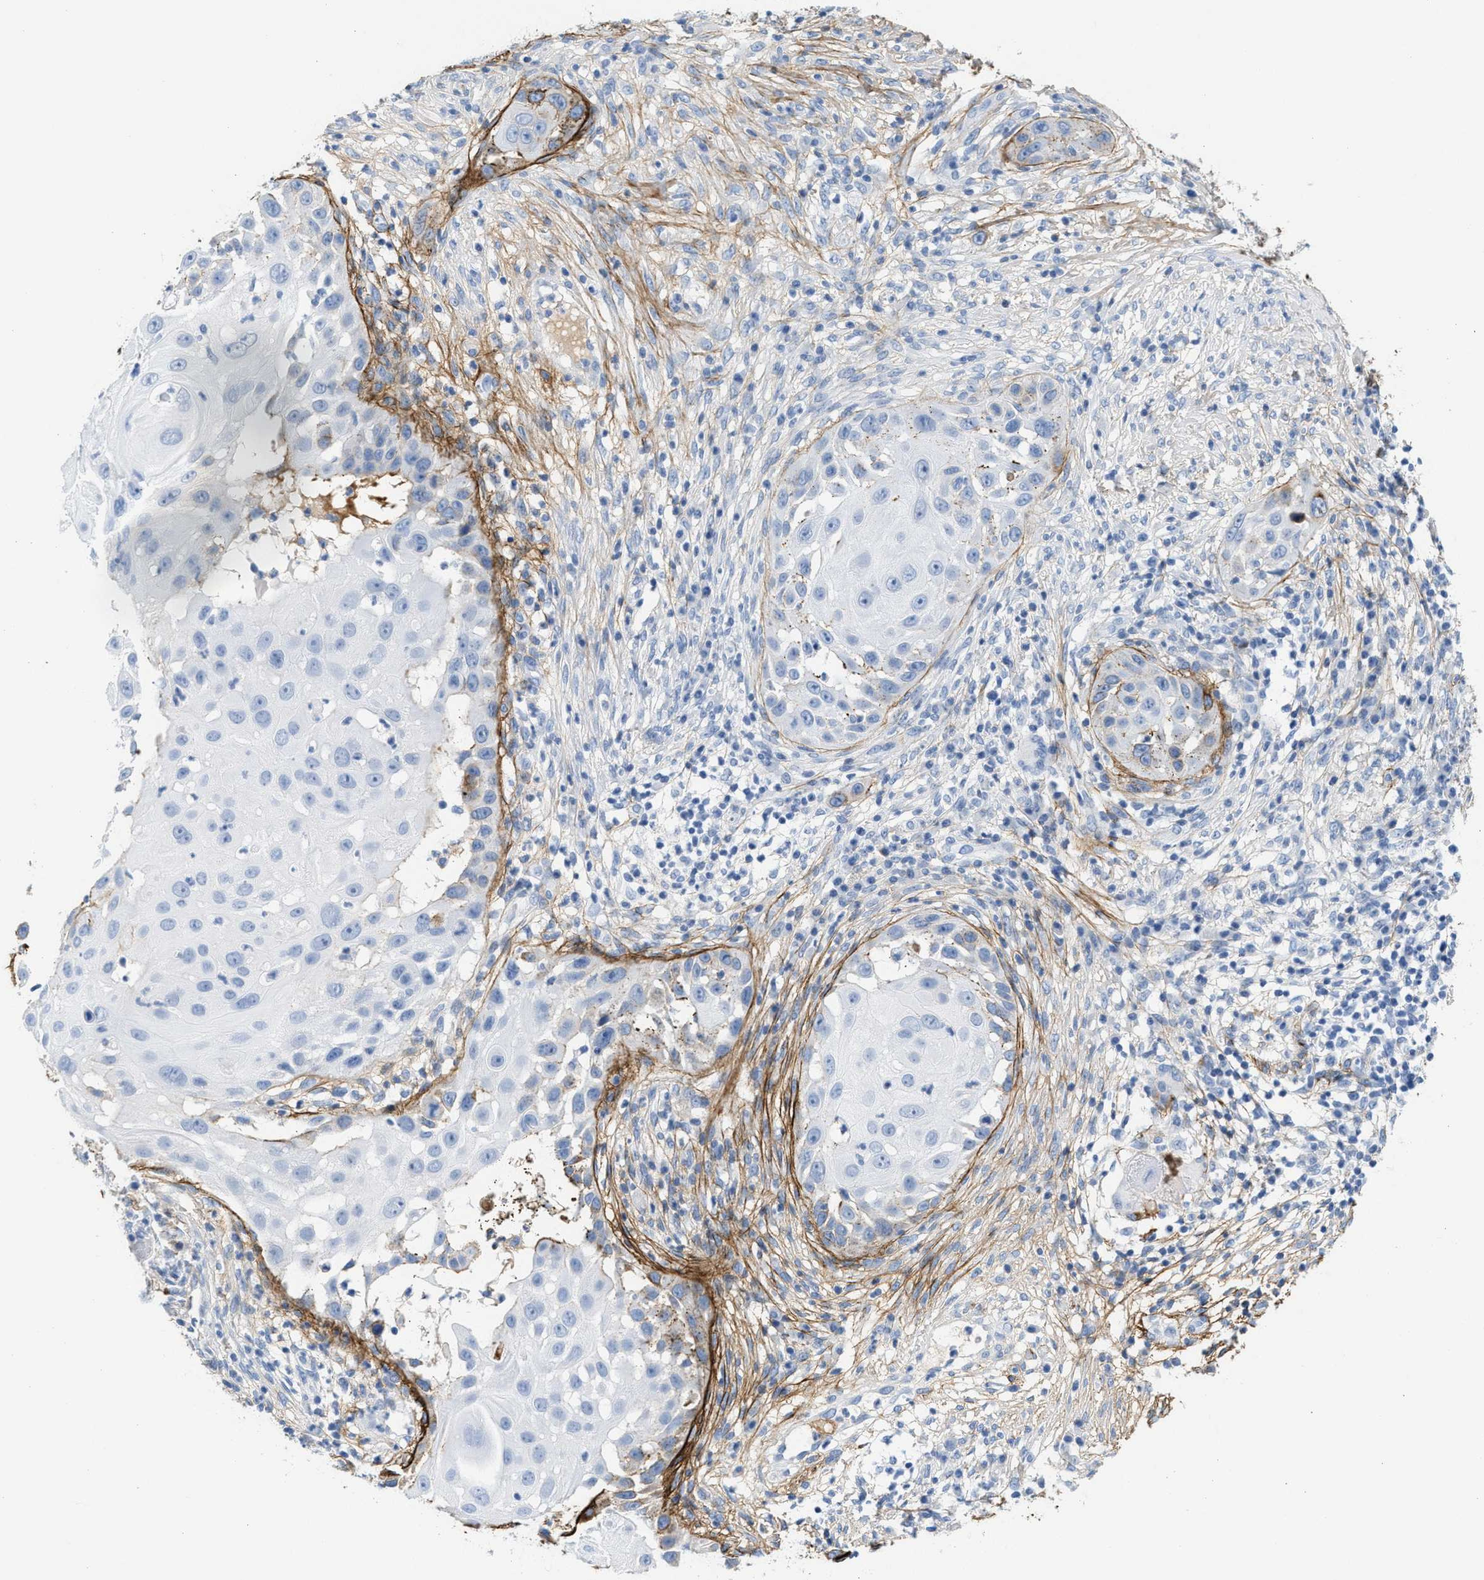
{"staining": {"intensity": "negative", "quantity": "none", "location": "none"}, "tissue": "skin cancer", "cell_type": "Tumor cells", "image_type": "cancer", "snomed": [{"axis": "morphology", "description": "Squamous cell carcinoma, NOS"}, {"axis": "topography", "description": "Skin"}], "caption": "Histopathology image shows no protein staining in tumor cells of skin cancer tissue.", "gene": "TNR", "patient": {"sex": "female", "age": 44}}